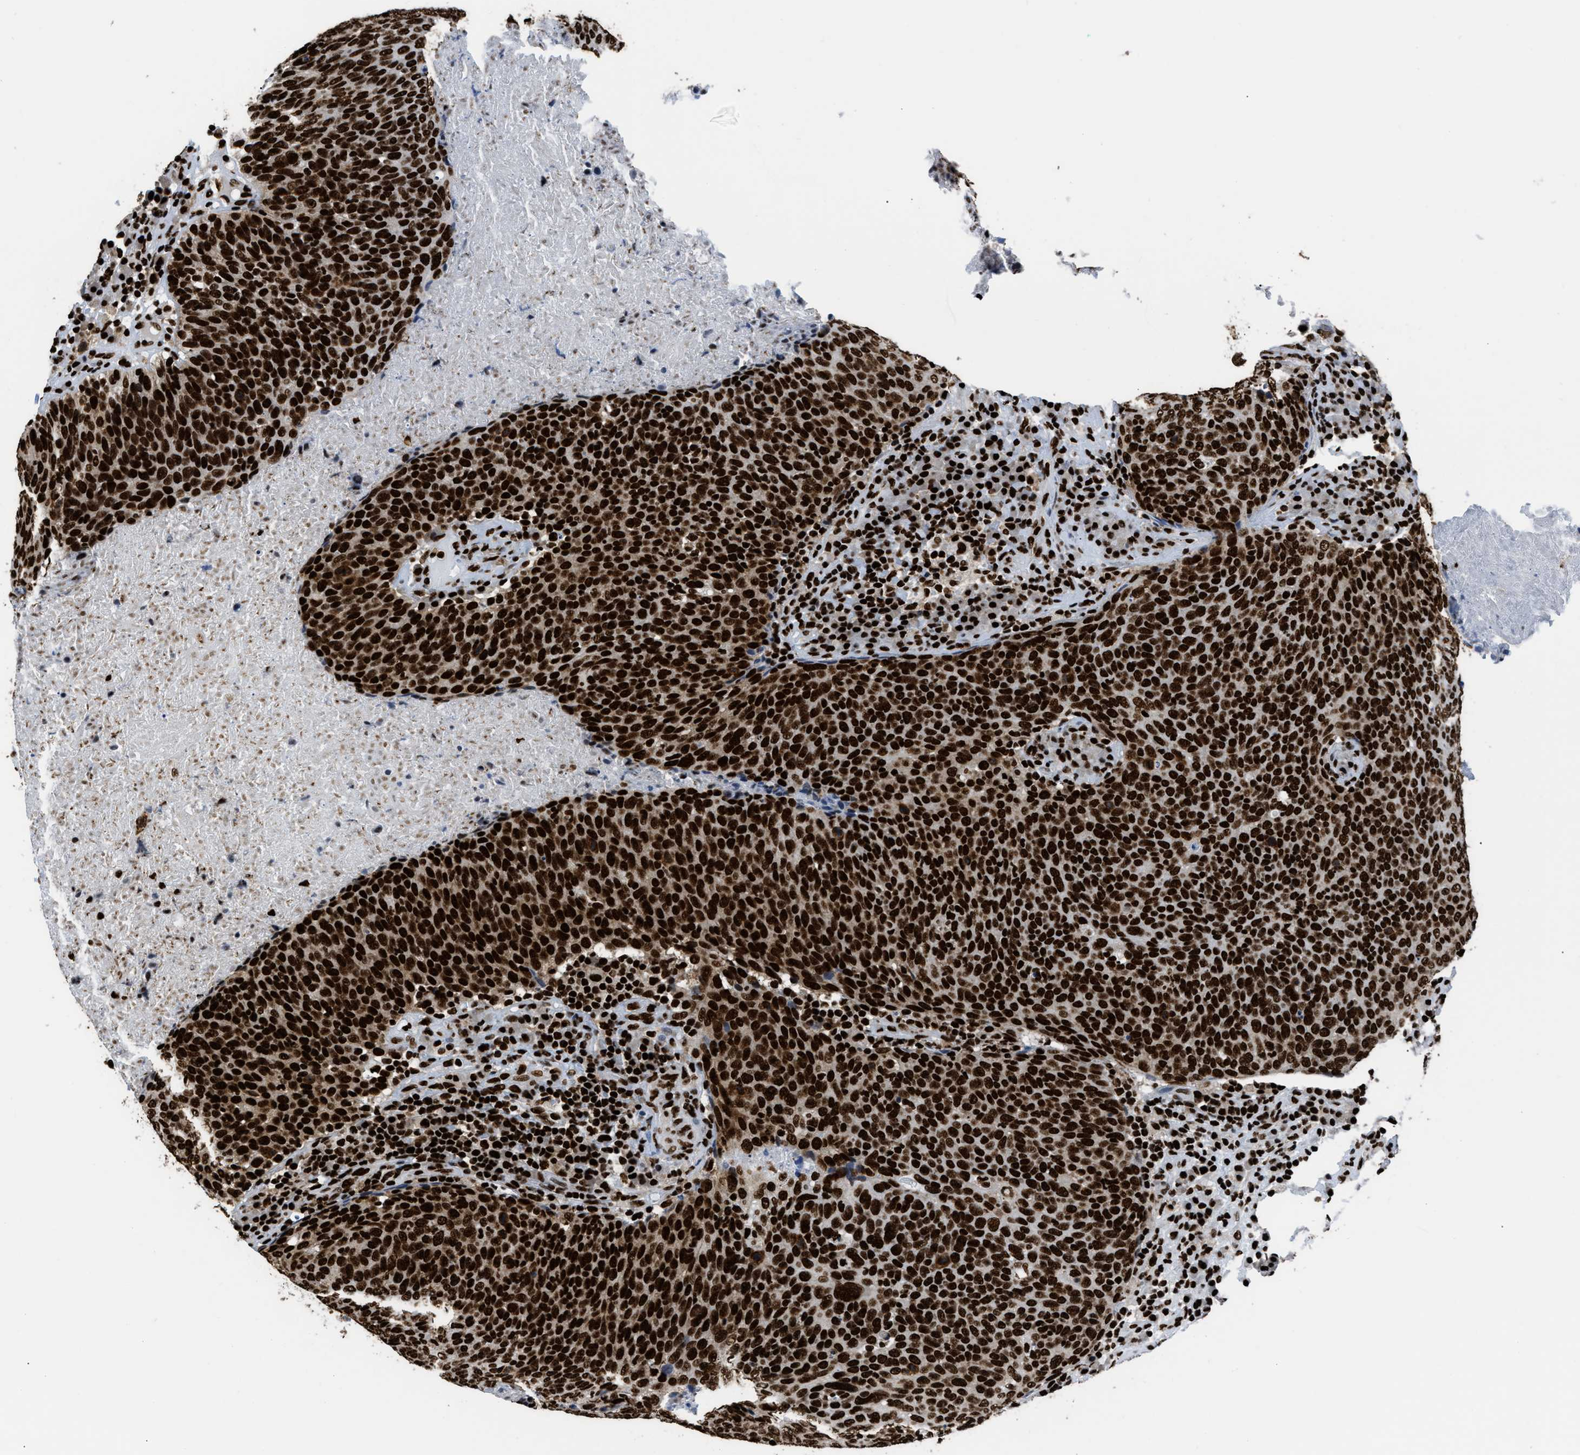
{"staining": {"intensity": "strong", "quantity": ">75%", "location": "nuclear"}, "tissue": "head and neck cancer", "cell_type": "Tumor cells", "image_type": "cancer", "snomed": [{"axis": "morphology", "description": "Squamous cell carcinoma, NOS"}, {"axis": "morphology", "description": "Squamous cell carcinoma, metastatic, NOS"}, {"axis": "topography", "description": "Lymph node"}, {"axis": "topography", "description": "Head-Neck"}], "caption": "Head and neck cancer stained for a protein (brown) displays strong nuclear positive expression in approximately >75% of tumor cells.", "gene": "HNRNPM", "patient": {"sex": "male", "age": 62}}